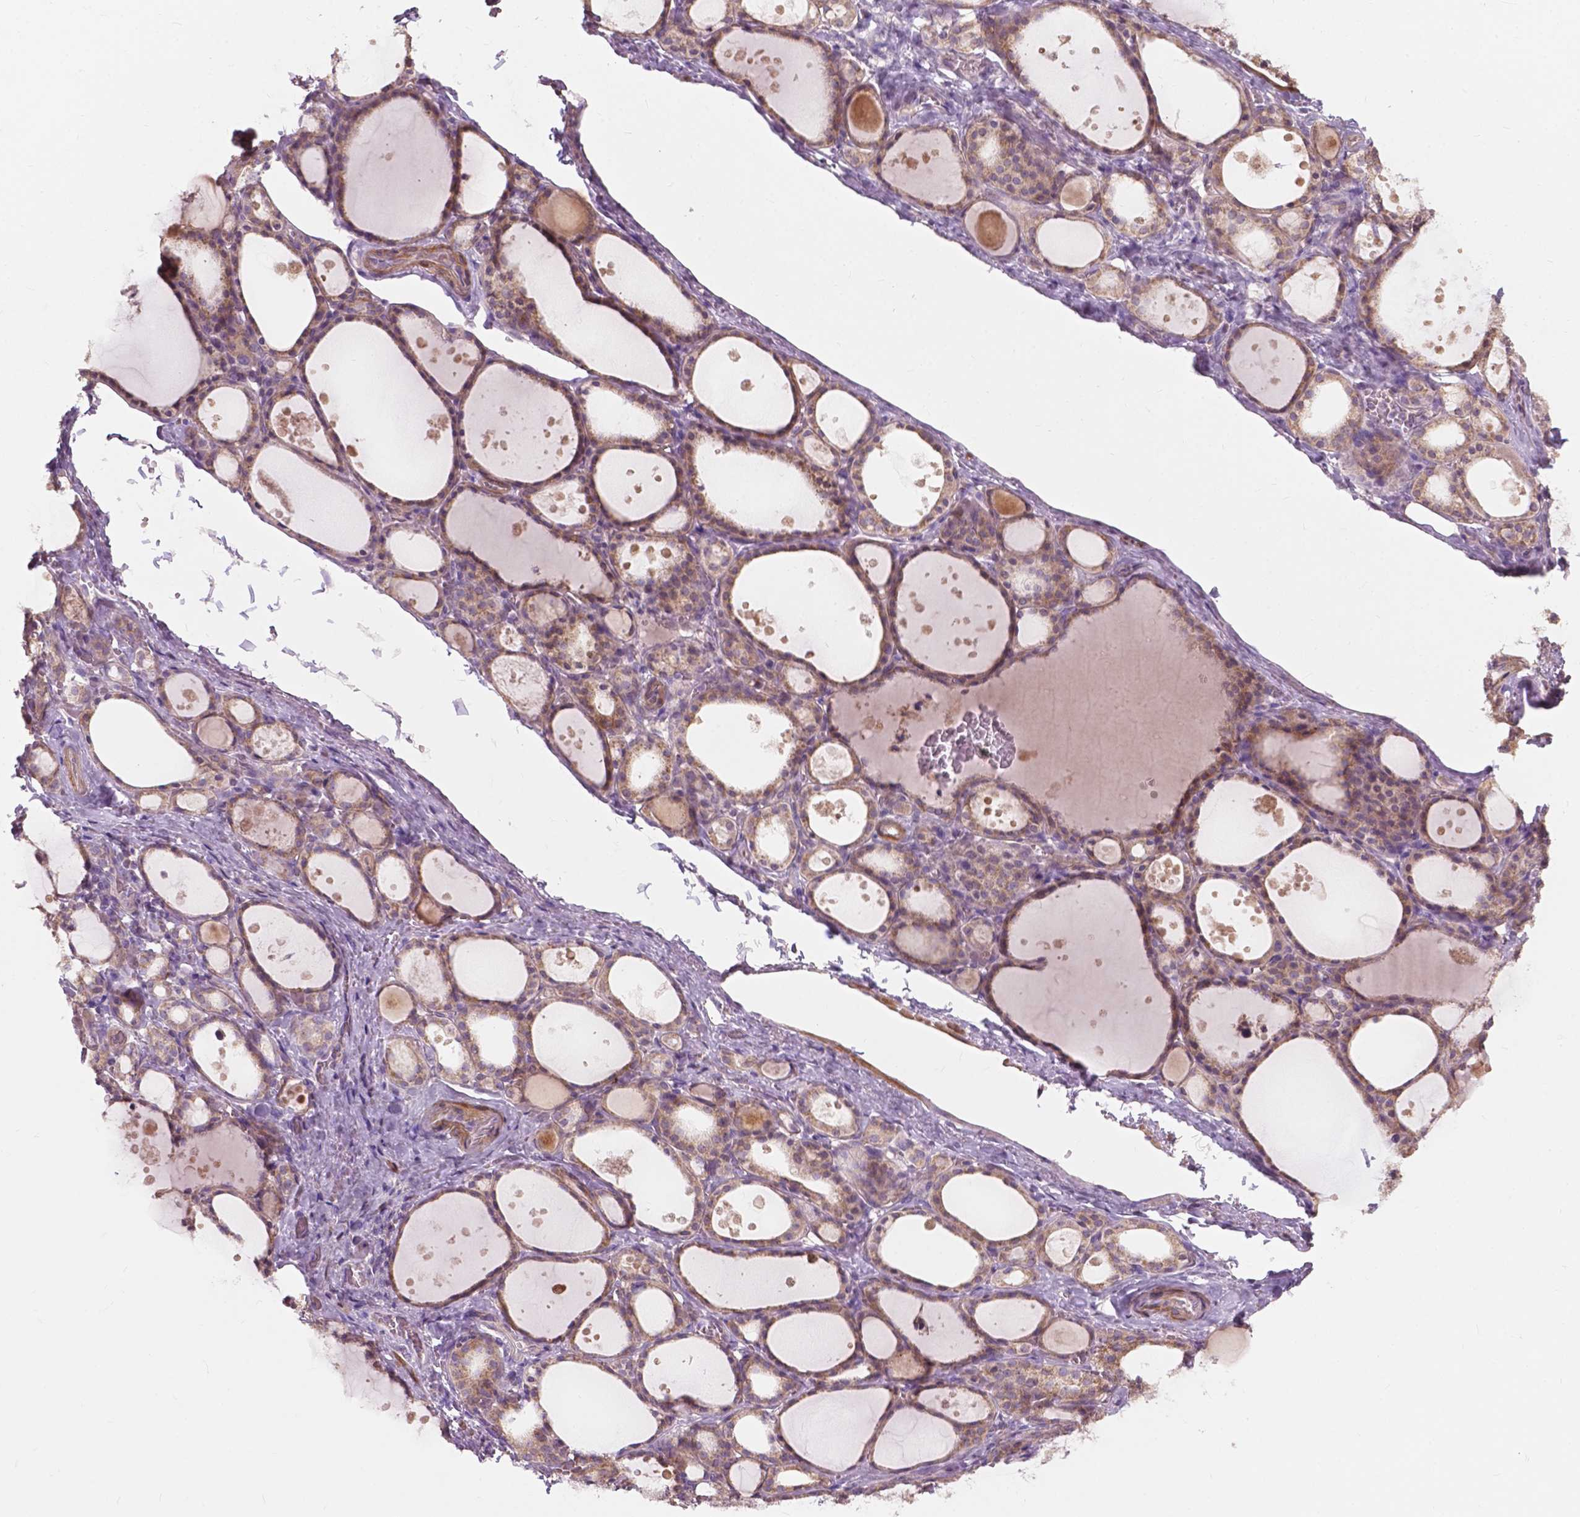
{"staining": {"intensity": "weak", "quantity": ">75%", "location": "cytoplasmic/membranous"}, "tissue": "thyroid gland", "cell_type": "Glandular cells", "image_type": "normal", "snomed": [{"axis": "morphology", "description": "Normal tissue, NOS"}, {"axis": "topography", "description": "Thyroid gland"}], "caption": "IHC staining of unremarkable thyroid gland, which demonstrates low levels of weak cytoplasmic/membranous positivity in approximately >75% of glandular cells indicating weak cytoplasmic/membranous protein staining. The staining was performed using DAB (brown) for protein detection and nuclei were counterstained in hematoxylin (blue).", "gene": "NDUFA10", "patient": {"sex": "male", "age": 68}}